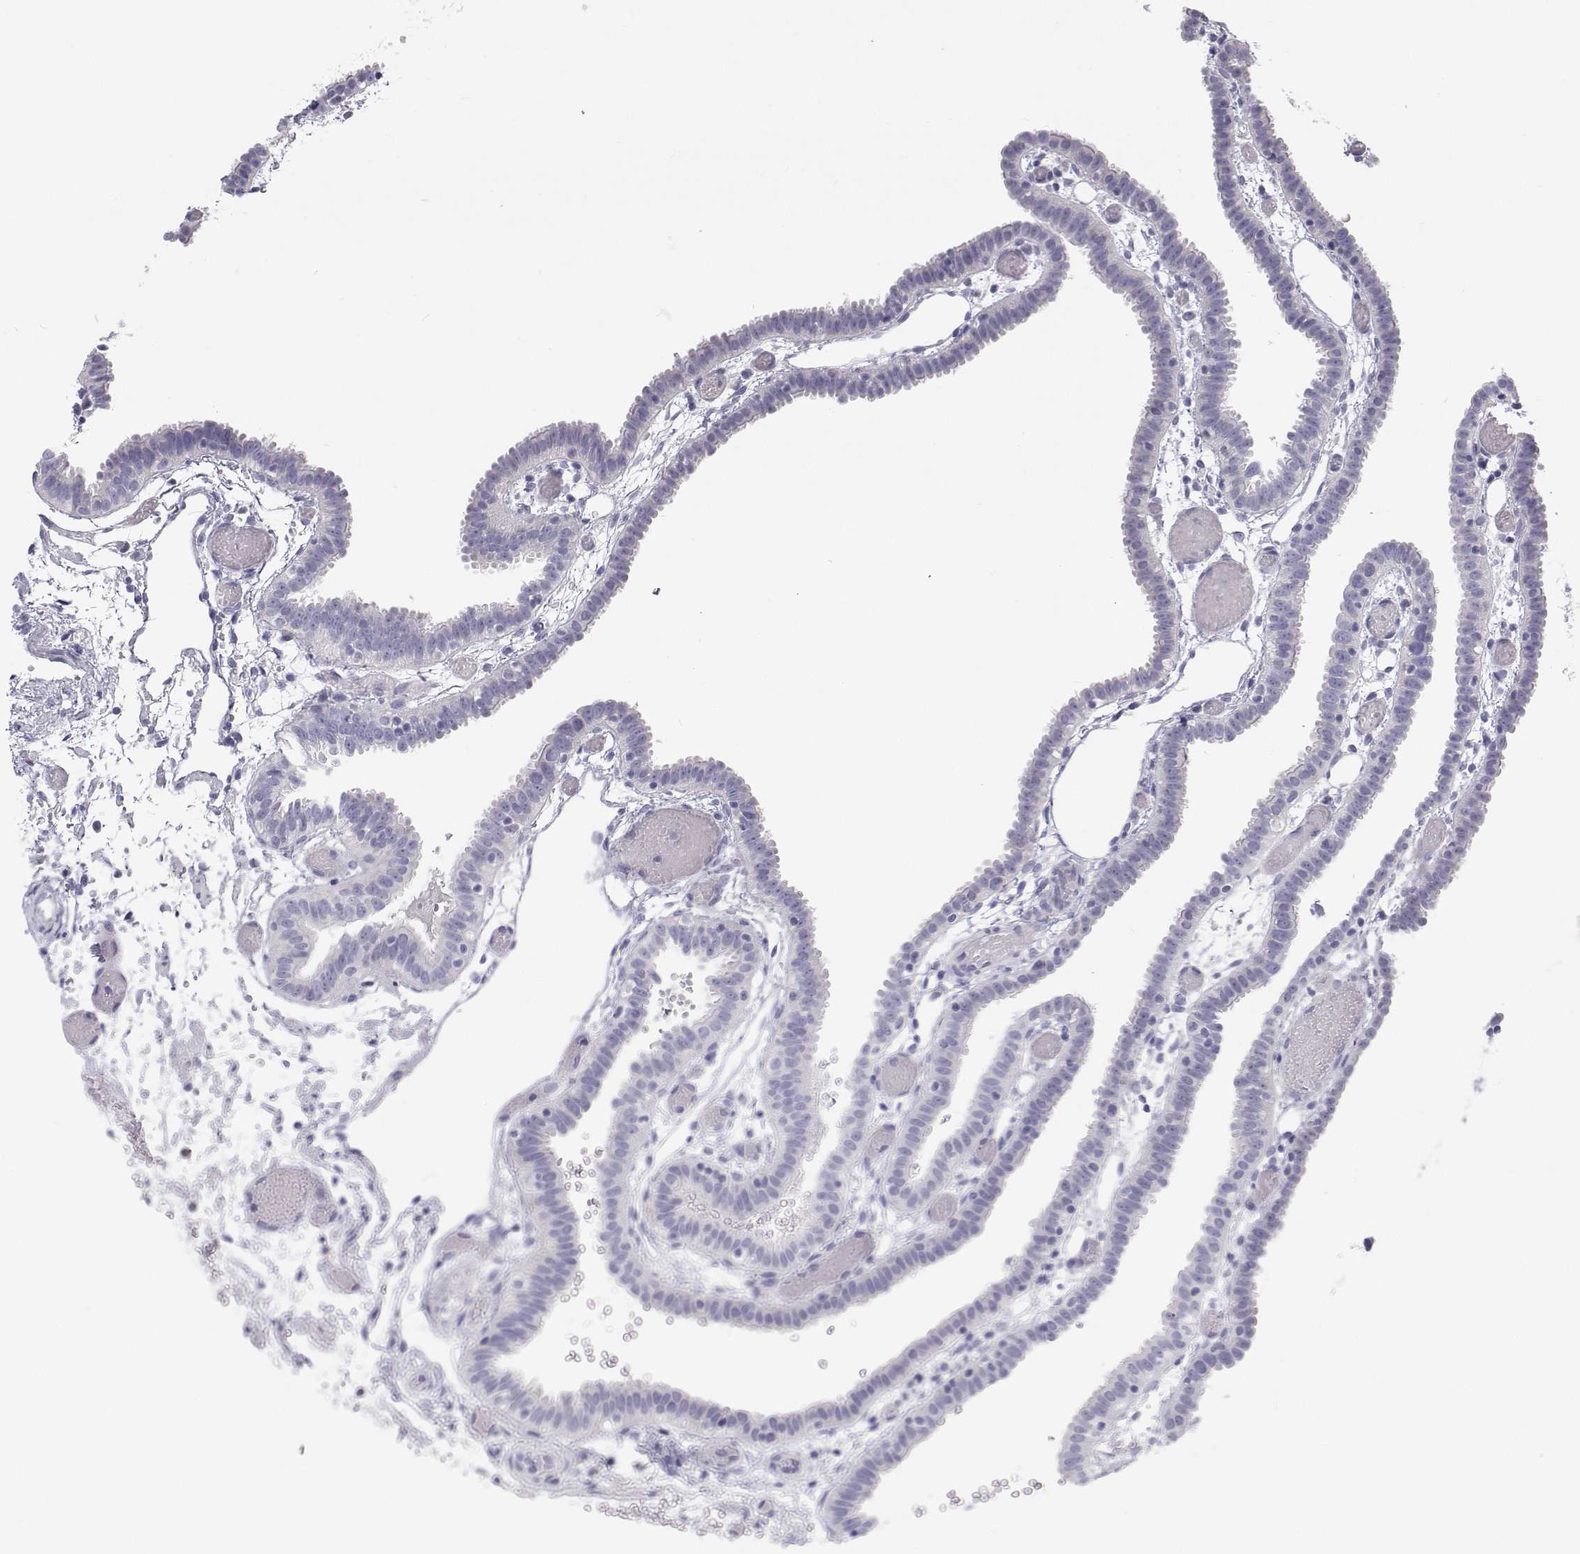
{"staining": {"intensity": "negative", "quantity": "none", "location": "none"}, "tissue": "fallopian tube", "cell_type": "Glandular cells", "image_type": "normal", "snomed": [{"axis": "morphology", "description": "Normal tissue, NOS"}, {"axis": "topography", "description": "Fallopian tube"}], "caption": "Immunohistochemistry of normal human fallopian tube displays no positivity in glandular cells. (Brightfield microscopy of DAB immunohistochemistry (IHC) at high magnification).", "gene": "TTN", "patient": {"sex": "female", "age": 37}}